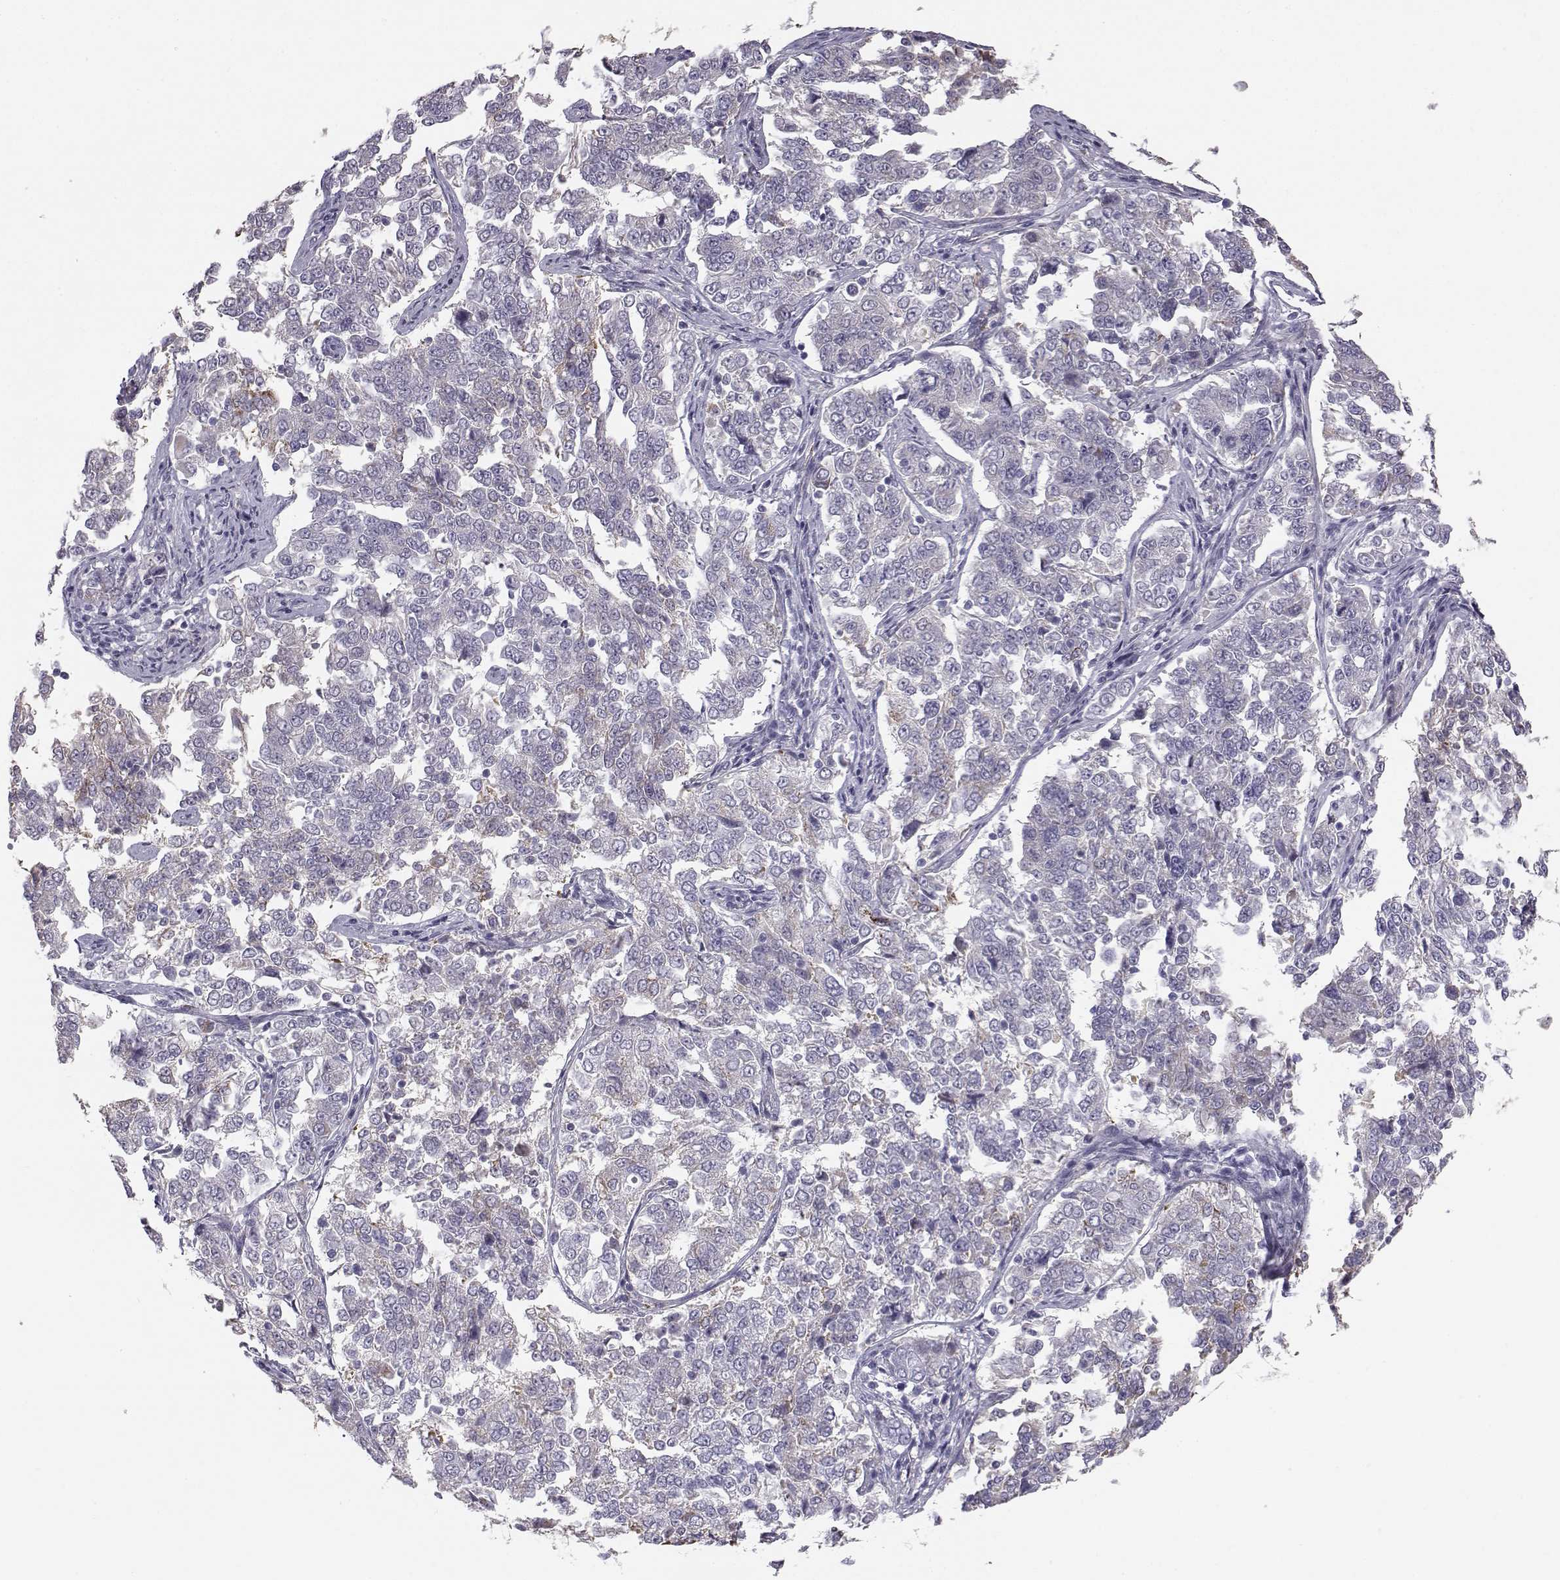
{"staining": {"intensity": "negative", "quantity": "none", "location": "none"}, "tissue": "endometrial cancer", "cell_type": "Tumor cells", "image_type": "cancer", "snomed": [{"axis": "morphology", "description": "Adenocarcinoma, NOS"}, {"axis": "topography", "description": "Endometrium"}], "caption": "High magnification brightfield microscopy of adenocarcinoma (endometrial) stained with DAB (3,3'-diaminobenzidine) (brown) and counterstained with hematoxylin (blue): tumor cells show no significant staining. Brightfield microscopy of immunohistochemistry stained with DAB (brown) and hematoxylin (blue), captured at high magnification.", "gene": "KCNMB4", "patient": {"sex": "female", "age": 43}}